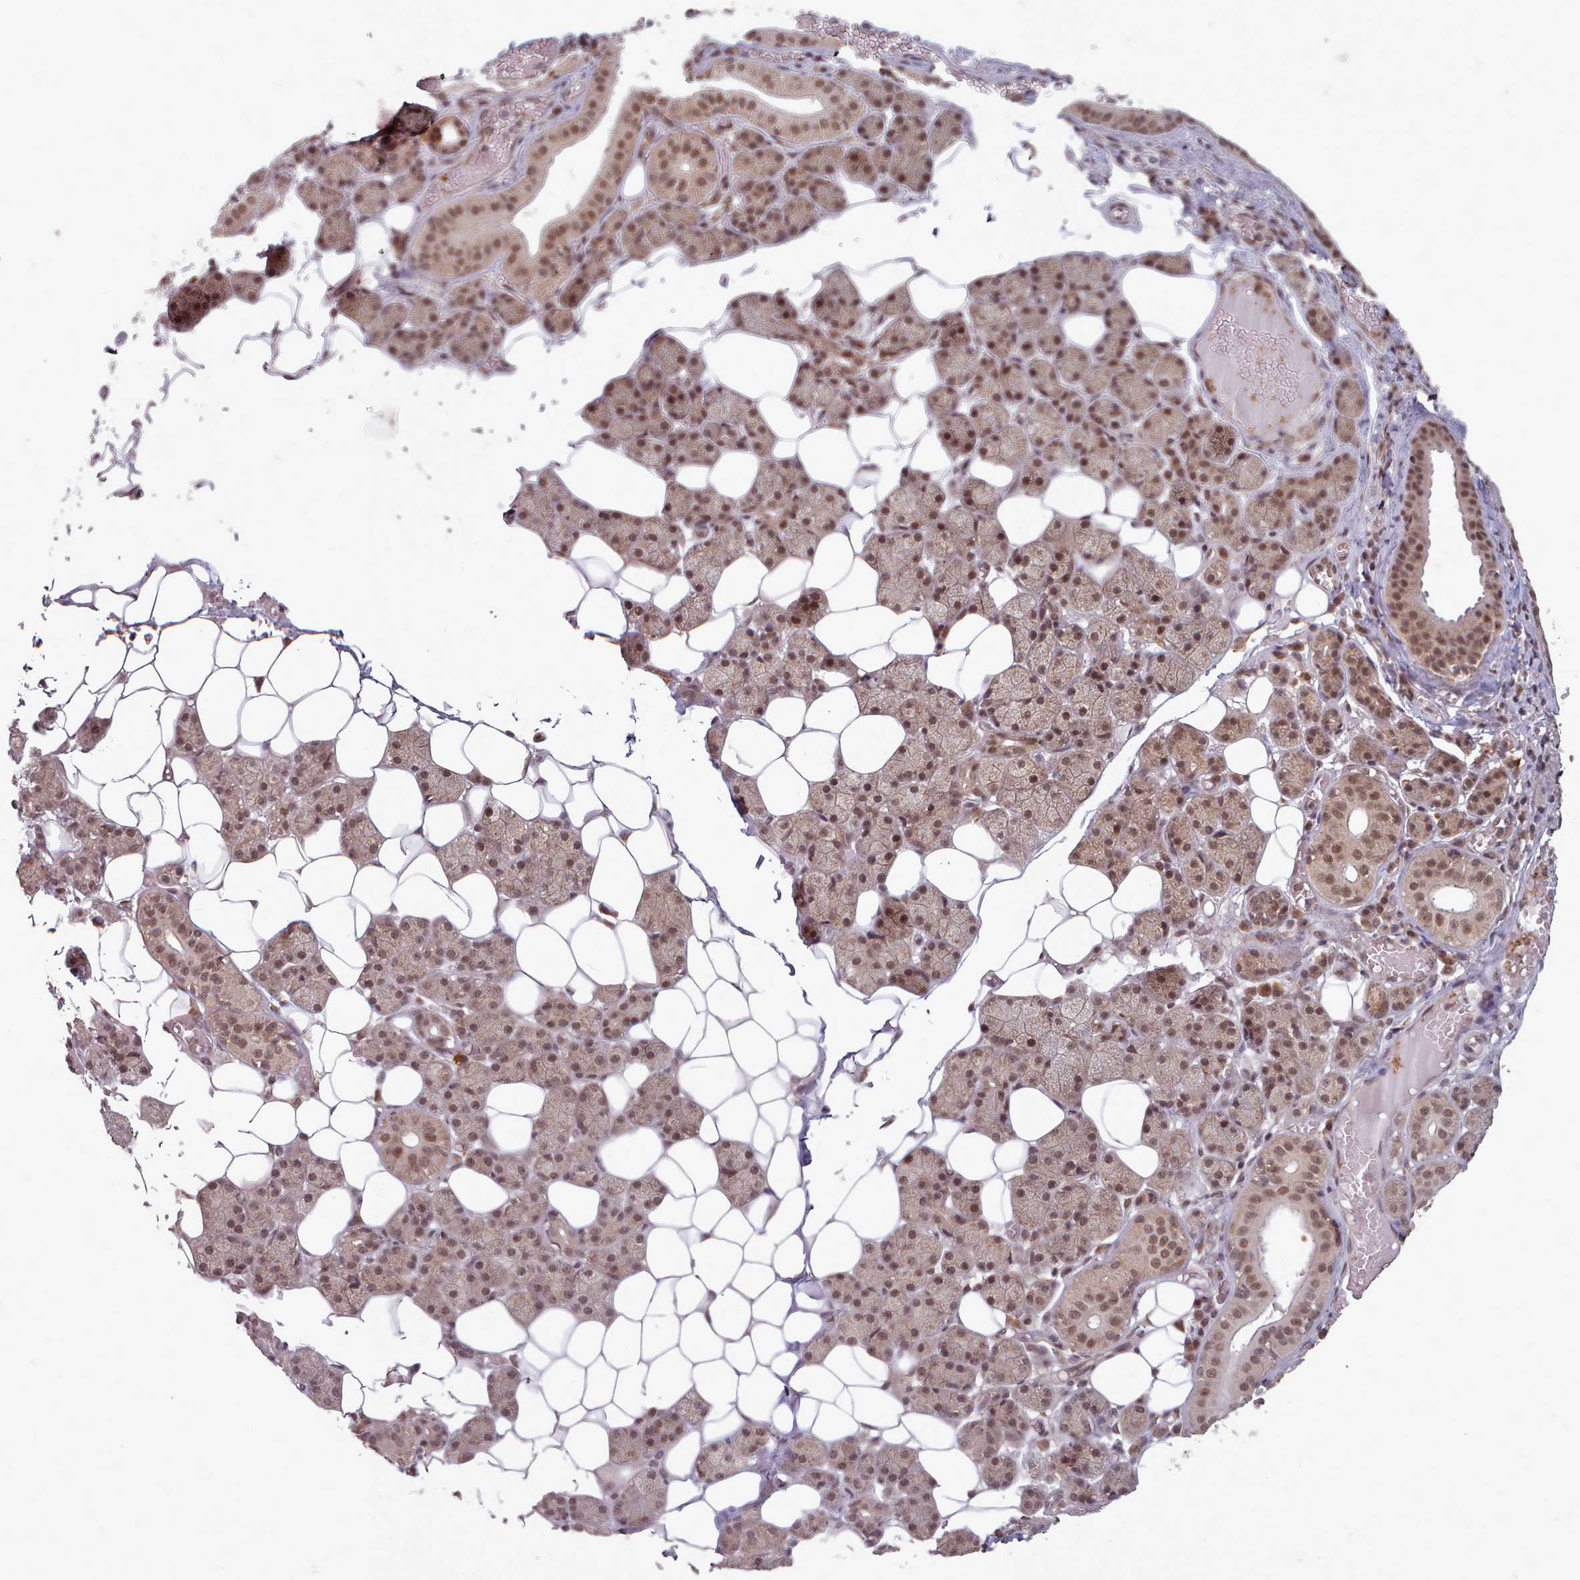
{"staining": {"intensity": "moderate", "quantity": ">75%", "location": "cytoplasmic/membranous,nuclear"}, "tissue": "salivary gland", "cell_type": "Glandular cells", "image_type": "normal", "snomed": [{"axis": "morphology", "description": "Normal tissue, NOS"}, {"axis": "topography", "description": "Salivary gland"}], "caption": "Protein analysis of unremarkable salivary gland demonstrates moderate cytoplasmic/membranous,nuclear staining in approximately >75% of glandular cells.", "gene": "DHX8", "patient": {"sex": "female", "age": 33}}